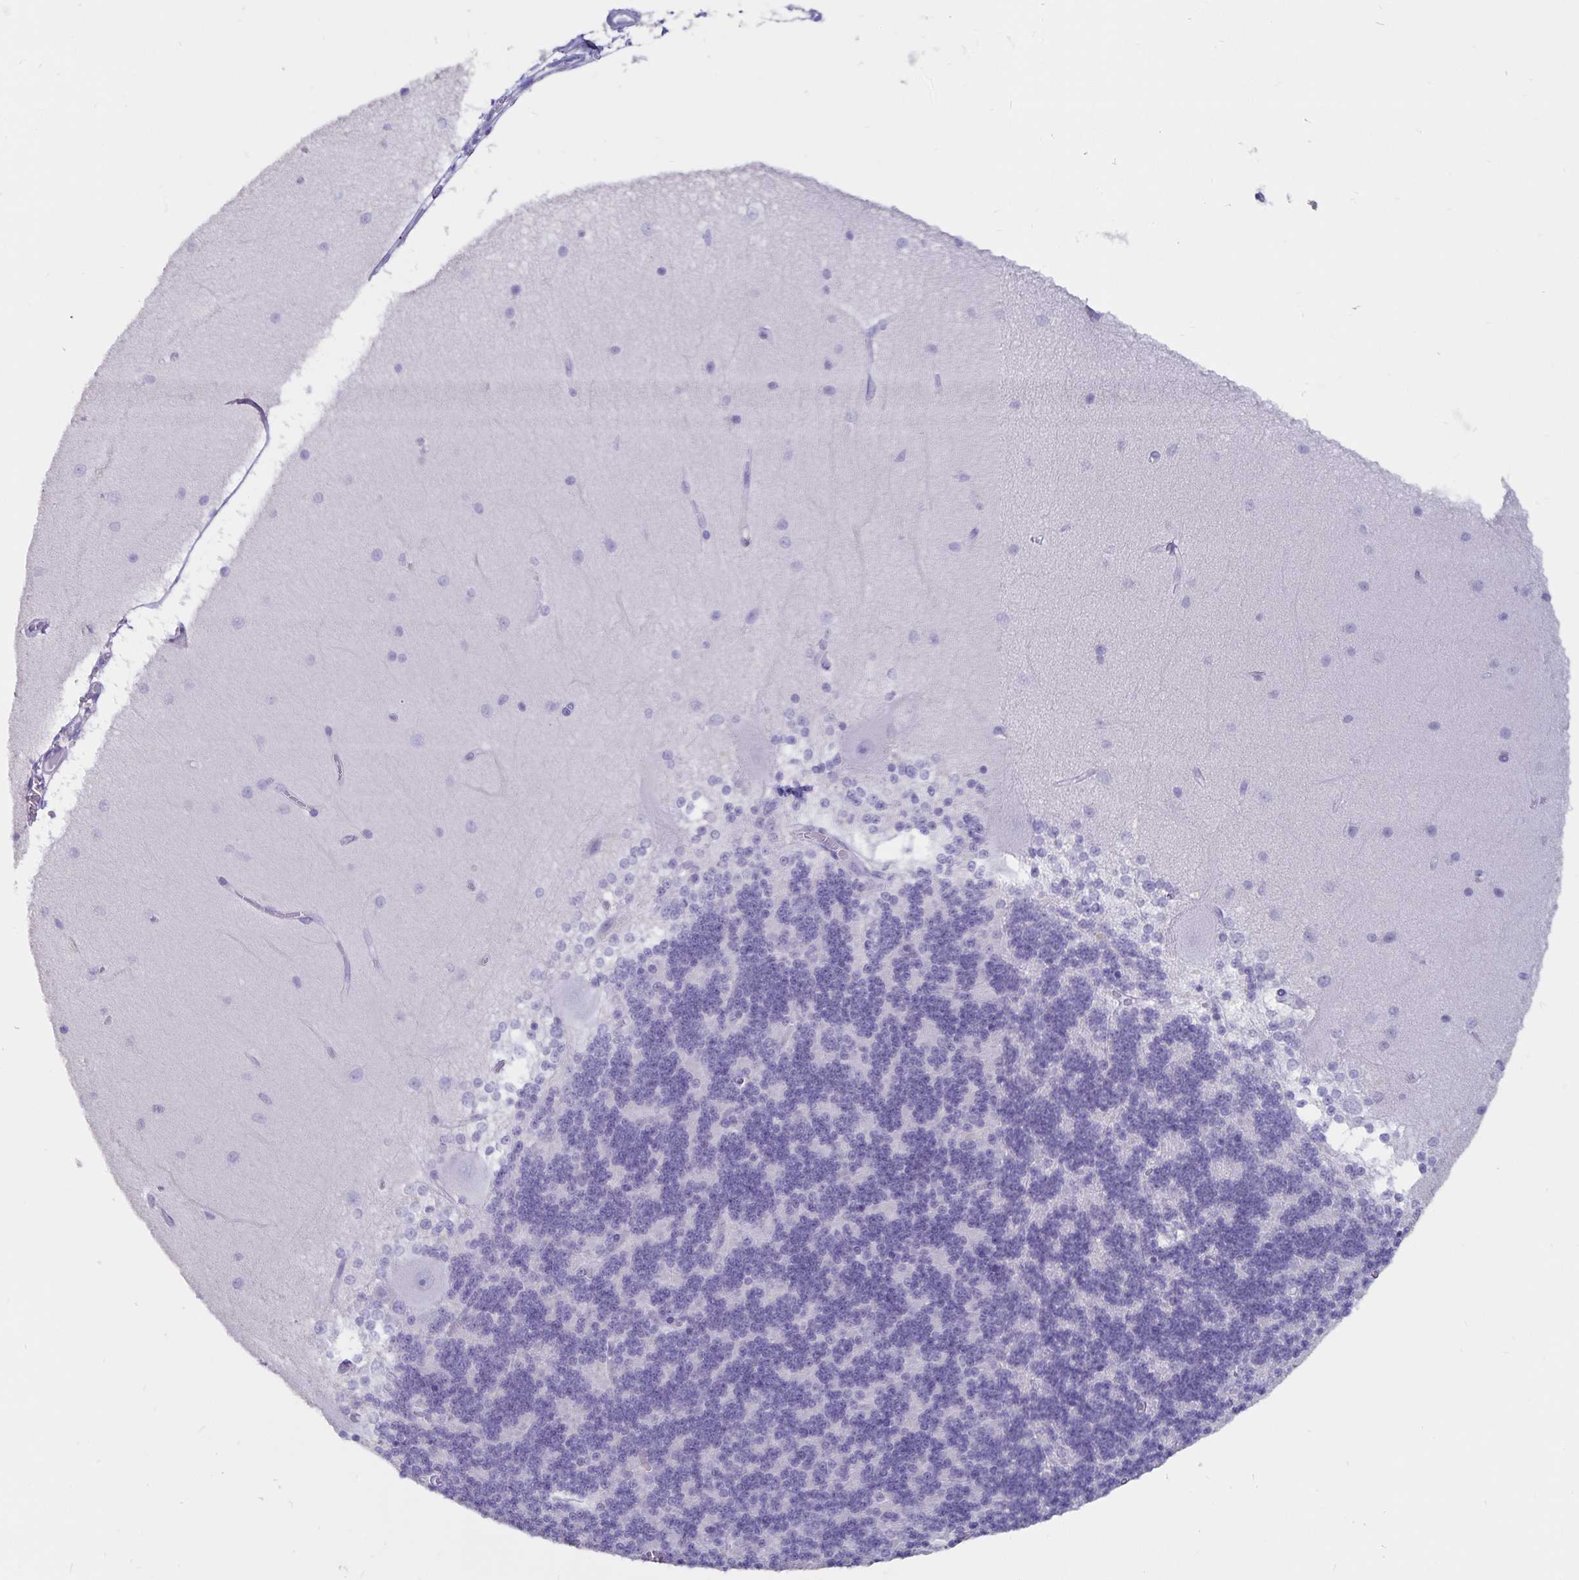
{"staining": {"intensity": "negative", "quantity": "none", "location": "none"}, "tissue": "cerebellum", "cell_type": "Cells in granular layer", "image_type": "normal", "snomed": [{"axis": "morphology", "description": "Normal tissue, NOS"}, {"axis": "topography", "description": "Cerebellum"}], "caption": "Immunohistochemistry of normal cerebellum demonstrates no expression in cells in granular layer.", "gene": "GPR137", "patient": {"sex": "female", "age": 54}}